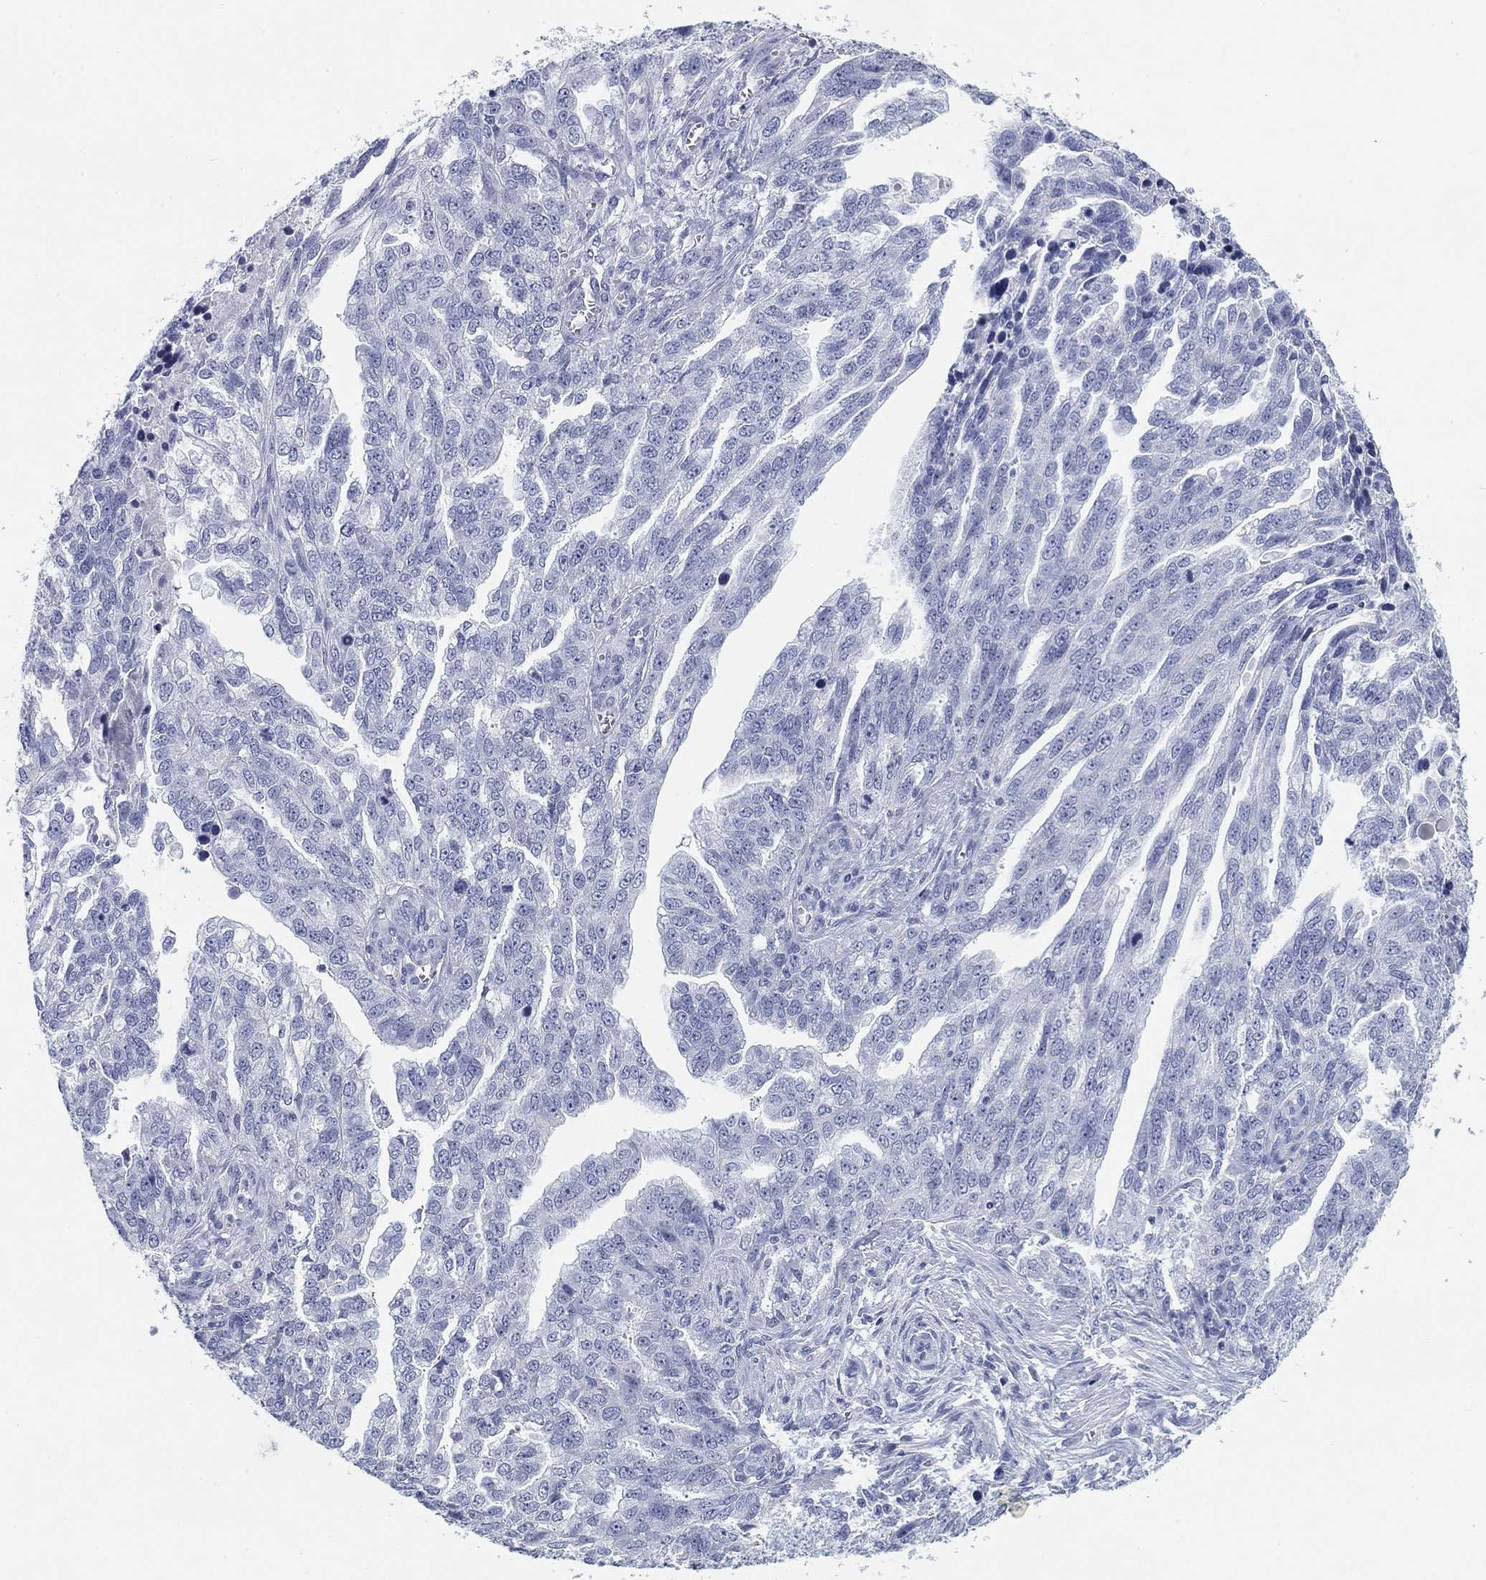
{"staining": {"intensity": "negative", "quantity": "none", "location": "none"}, "tissue": "ovarian cancer", "cell_type": "Tumor cells", "image_type": "cancer", "snomed": [{"axis": "morphology", "description": "Cystadenocarcinoma, serous, NOS"}, {"axis": "topography", "description": "Ovary"}], "caption": "An immunohistochemistry (IHC) image of ovarian cancer (serous cystadenocarcinoma) is shown. There is no staining in tumor cells of ovarian cancer (serous cystadenocarcinoma).", "gene": "CD79B", "patient": {"sex": "female", "age": 51}}